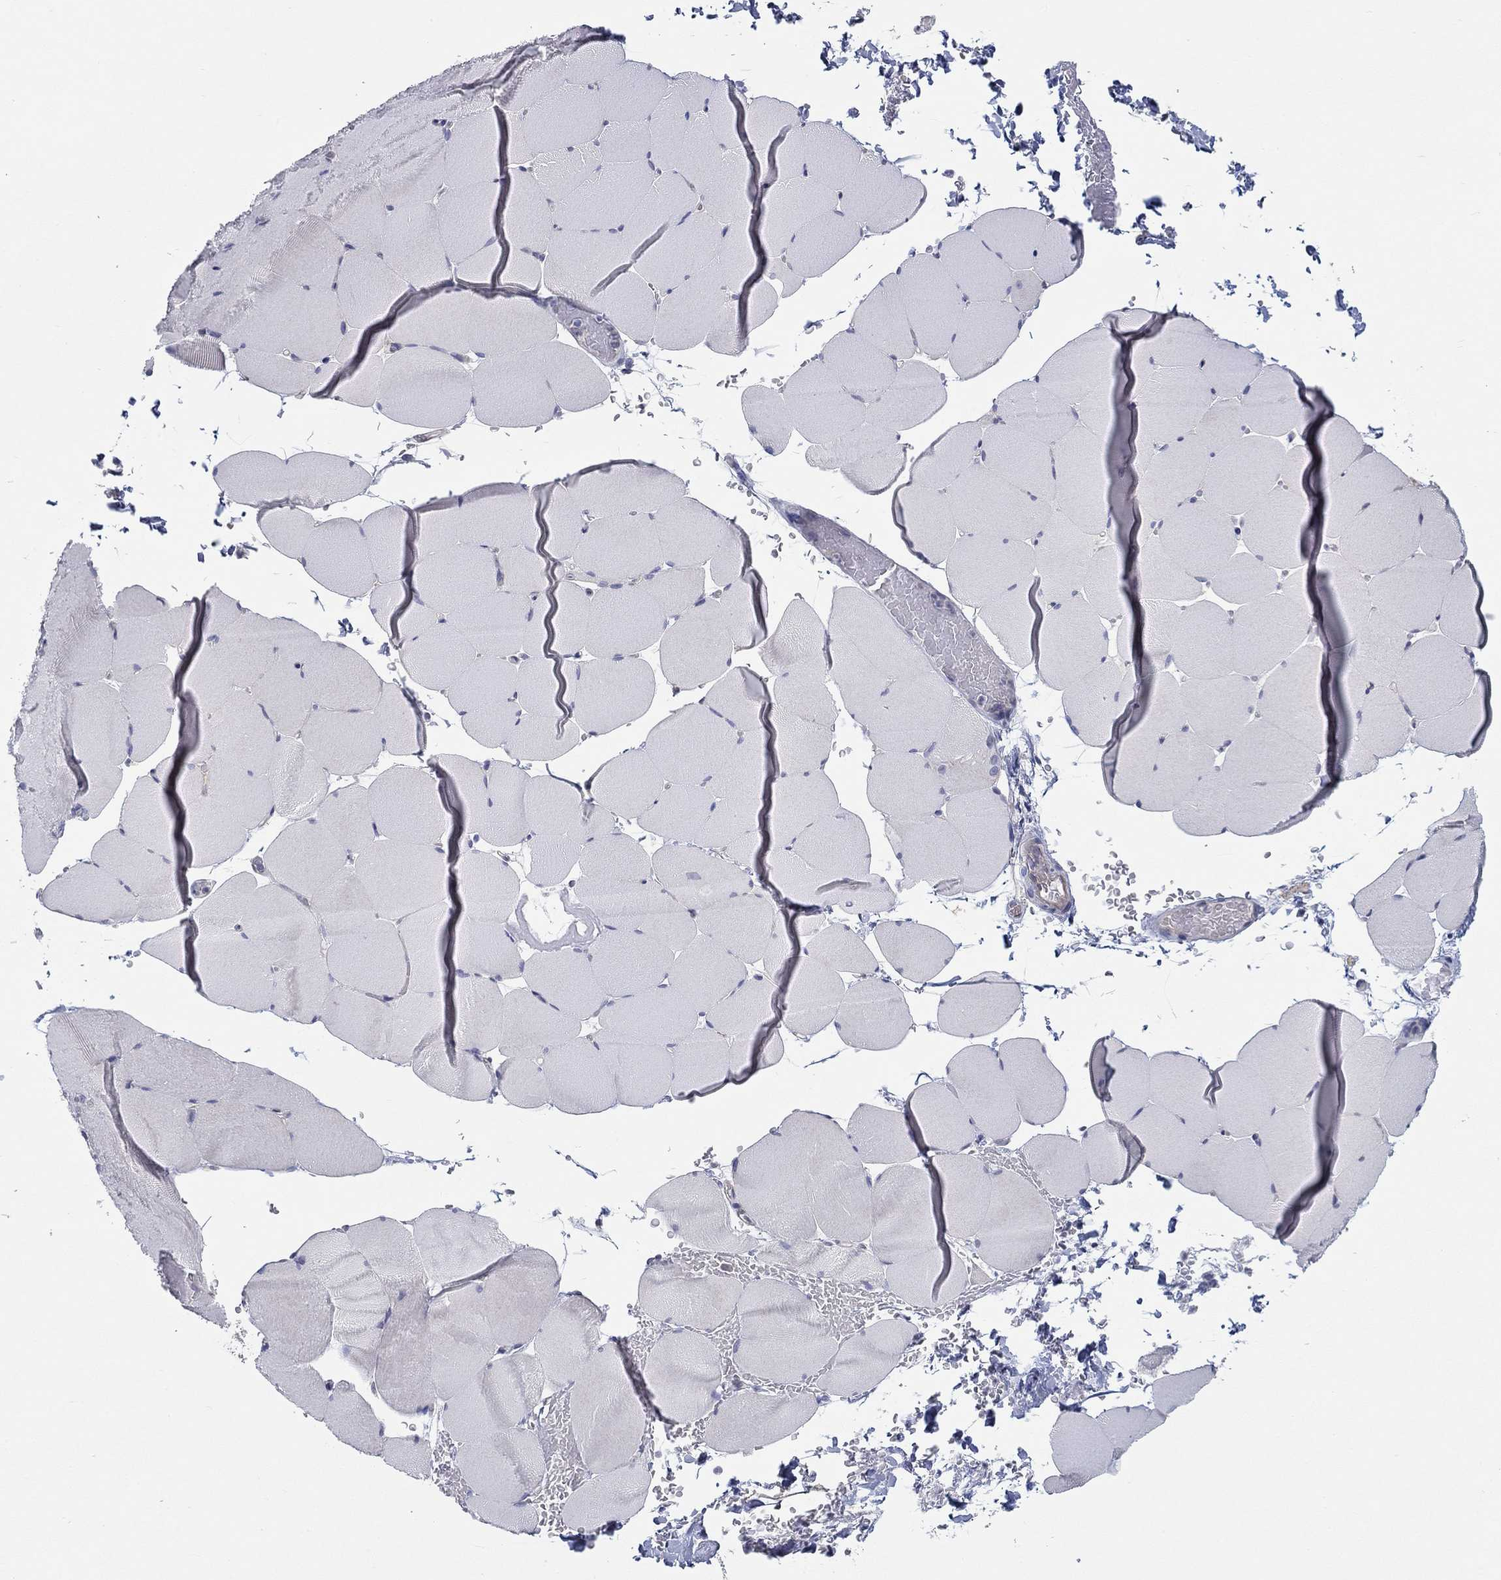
{"staining": {"intensity": "negative", "quantity": "none", "location": "none"}, "tissue": "skeletal muscle", "cell_type": "Myocytes", "image_type": "normal", "snomed": [{"axis": "morphology", "description": "Normal tissue, NOS"}, {"axis": "topography", "description": "Skeletal muscle"}], "caption": "IHC of unremarkable human skeletal muscle shows no staining in myocytes.", "gene": "ERMP1", "patient": {"sex": "female", "age": 37}}